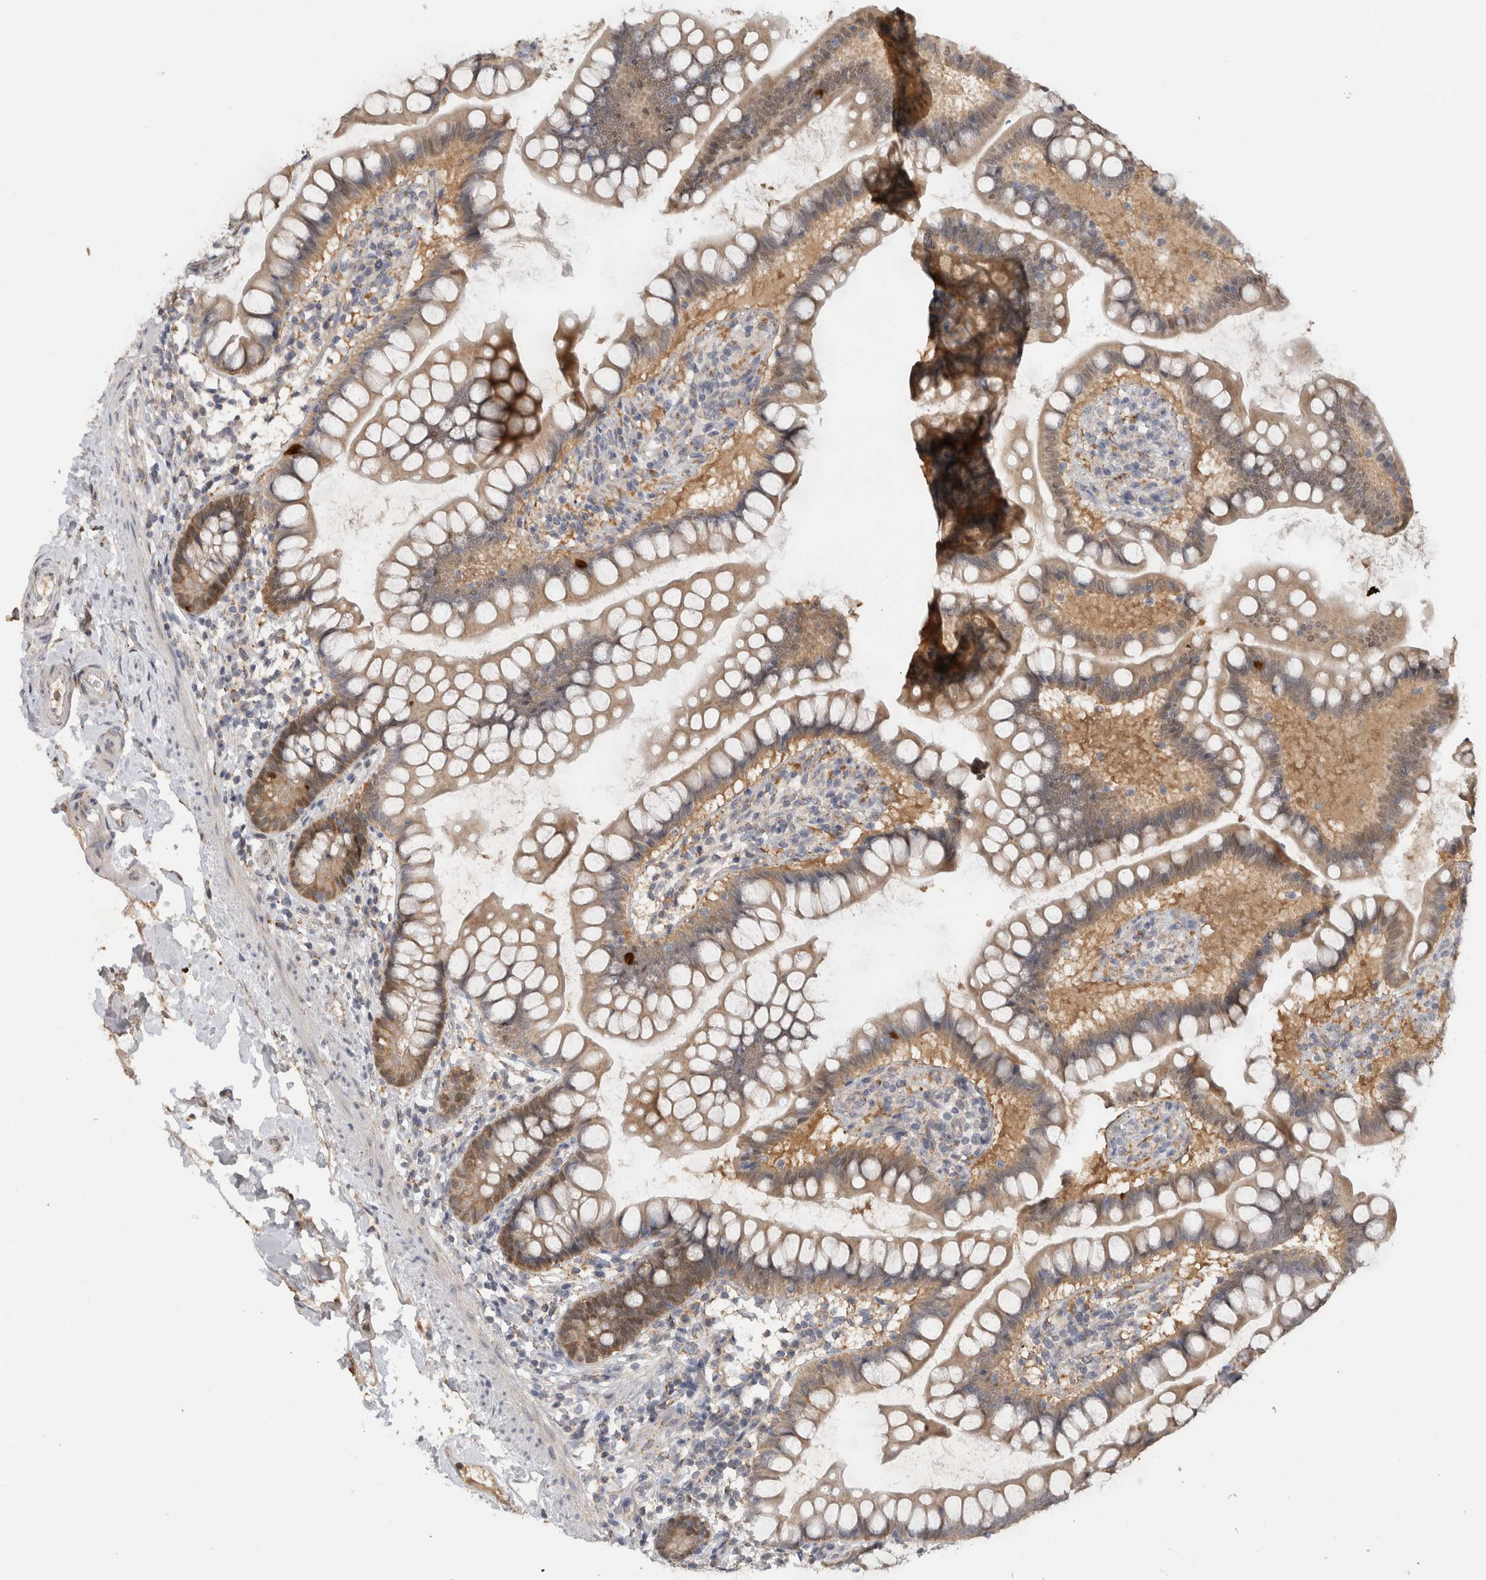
{"staining": {"intensity": "moderate", "quantity": ">75%", "location": "cytoplasmic/membranous,nuclear"}, "tissue": "small intestine", "cell_type": "Glandular cells", "image_type": "normal", "snomed": [{"axis": "morphology", "description": "Normal tissue, NOS"}, {"axis": "topography", "description": "Small intestine"}], "caption": "Small intestine stained with immunohistochemistry reveals moderate cytoplasmic/membranous,nuclear positivity in about >75% of glandular cells. Immunohistochemistry stains the protein of interest in brown and the nuclei are stained blue.", "gene": "DYRK2", "patient": {"sex": "female", "age": 84}}